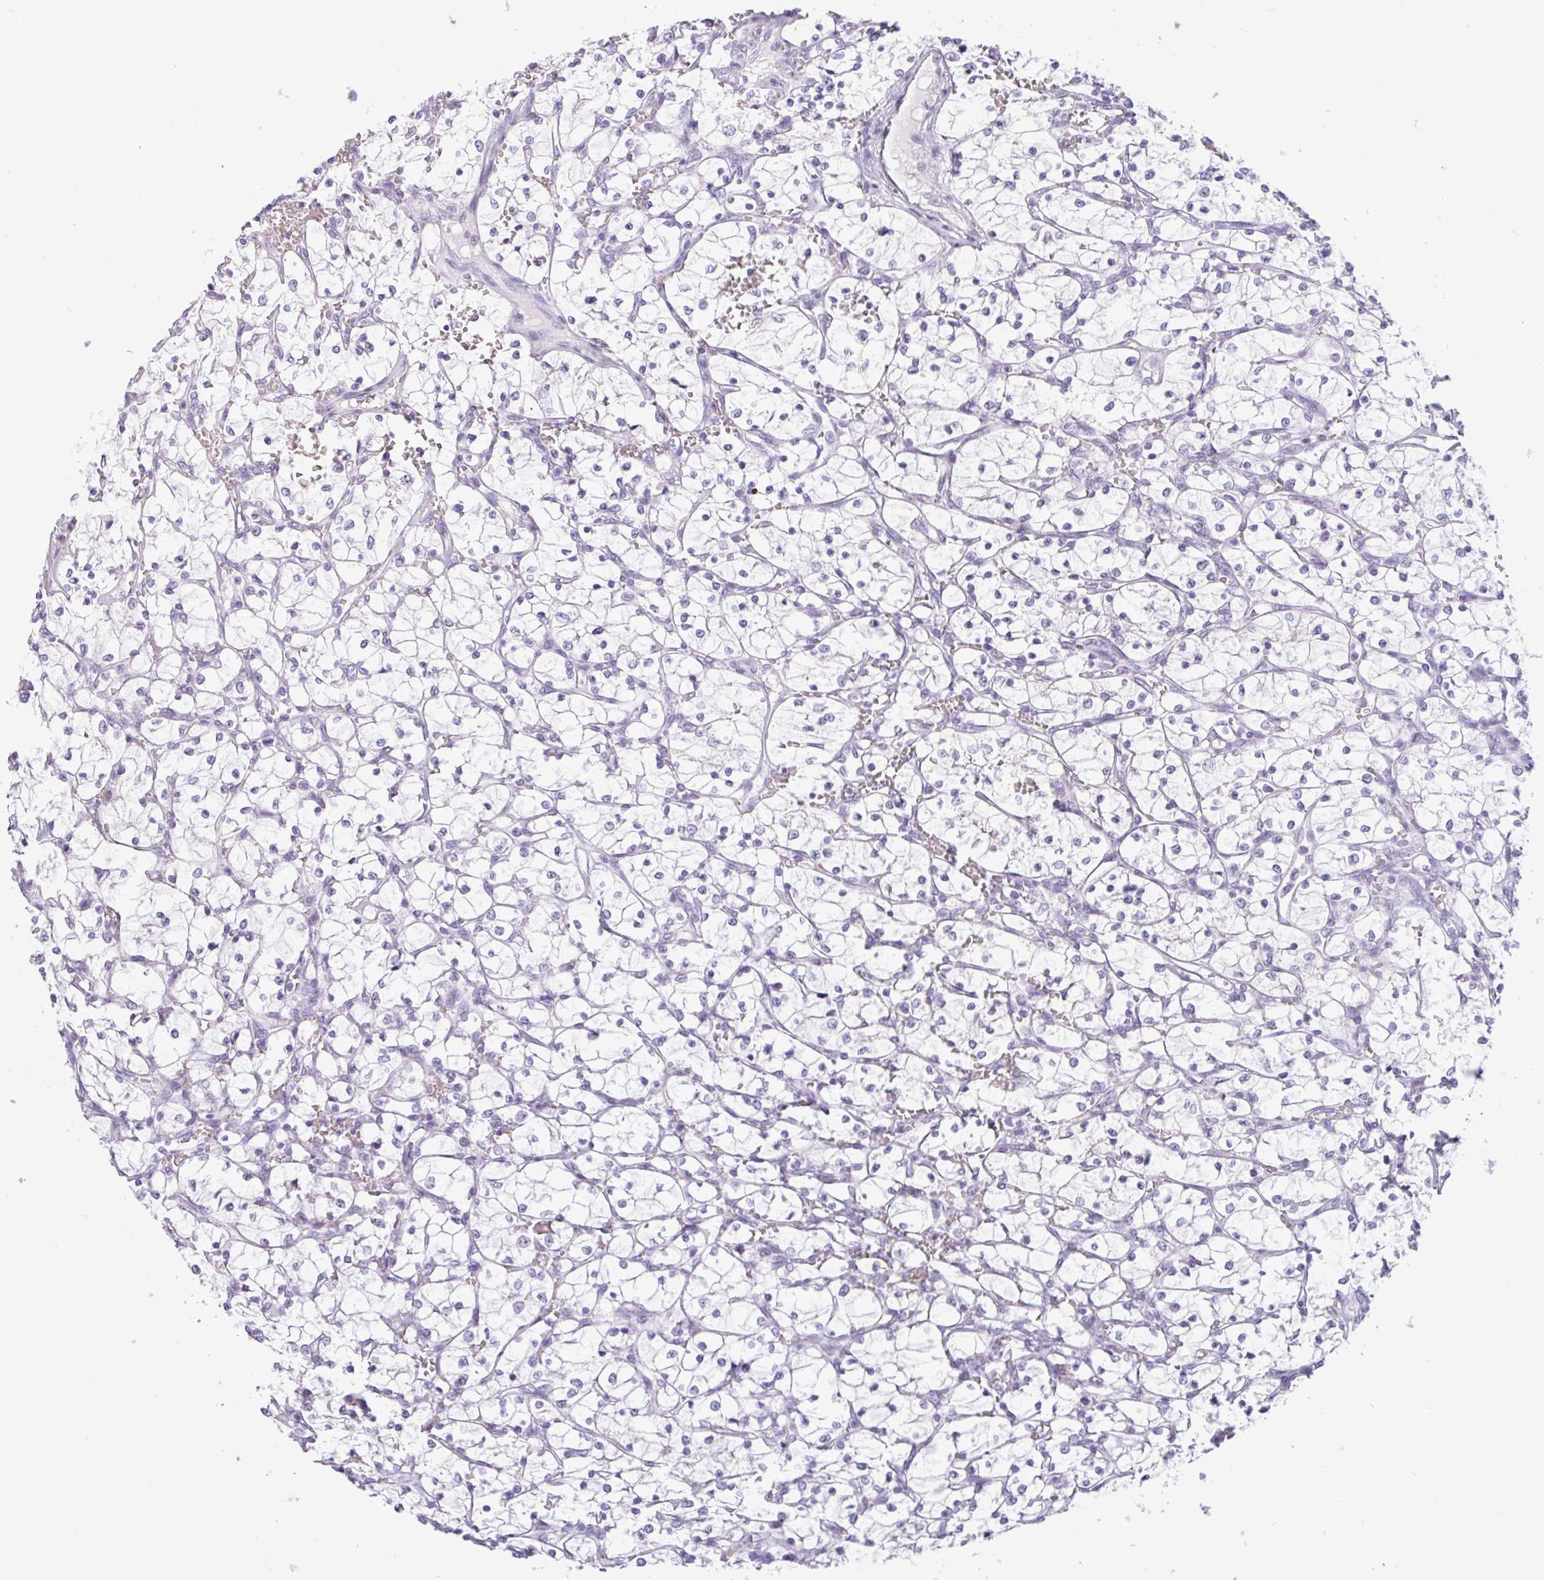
{"staining": {"intensity": "negative", "quantity": "none", "location": "none"}, "tissue": "renal cancer", "cell_type": "Tumor cells", "image_type": "cancer", "snomed": [{"axis": "morphology", "description": "Adenocarcinoma, NOS"}, {"axis": "topography", "description": "Kidney"}], "caption": "This is an immunohistochemistry image of renal cancer (adenocarcinoma). There is no staining in tumor cells.", "gene": "CTSE", "patient": {"sex": "female", "age": 69}}